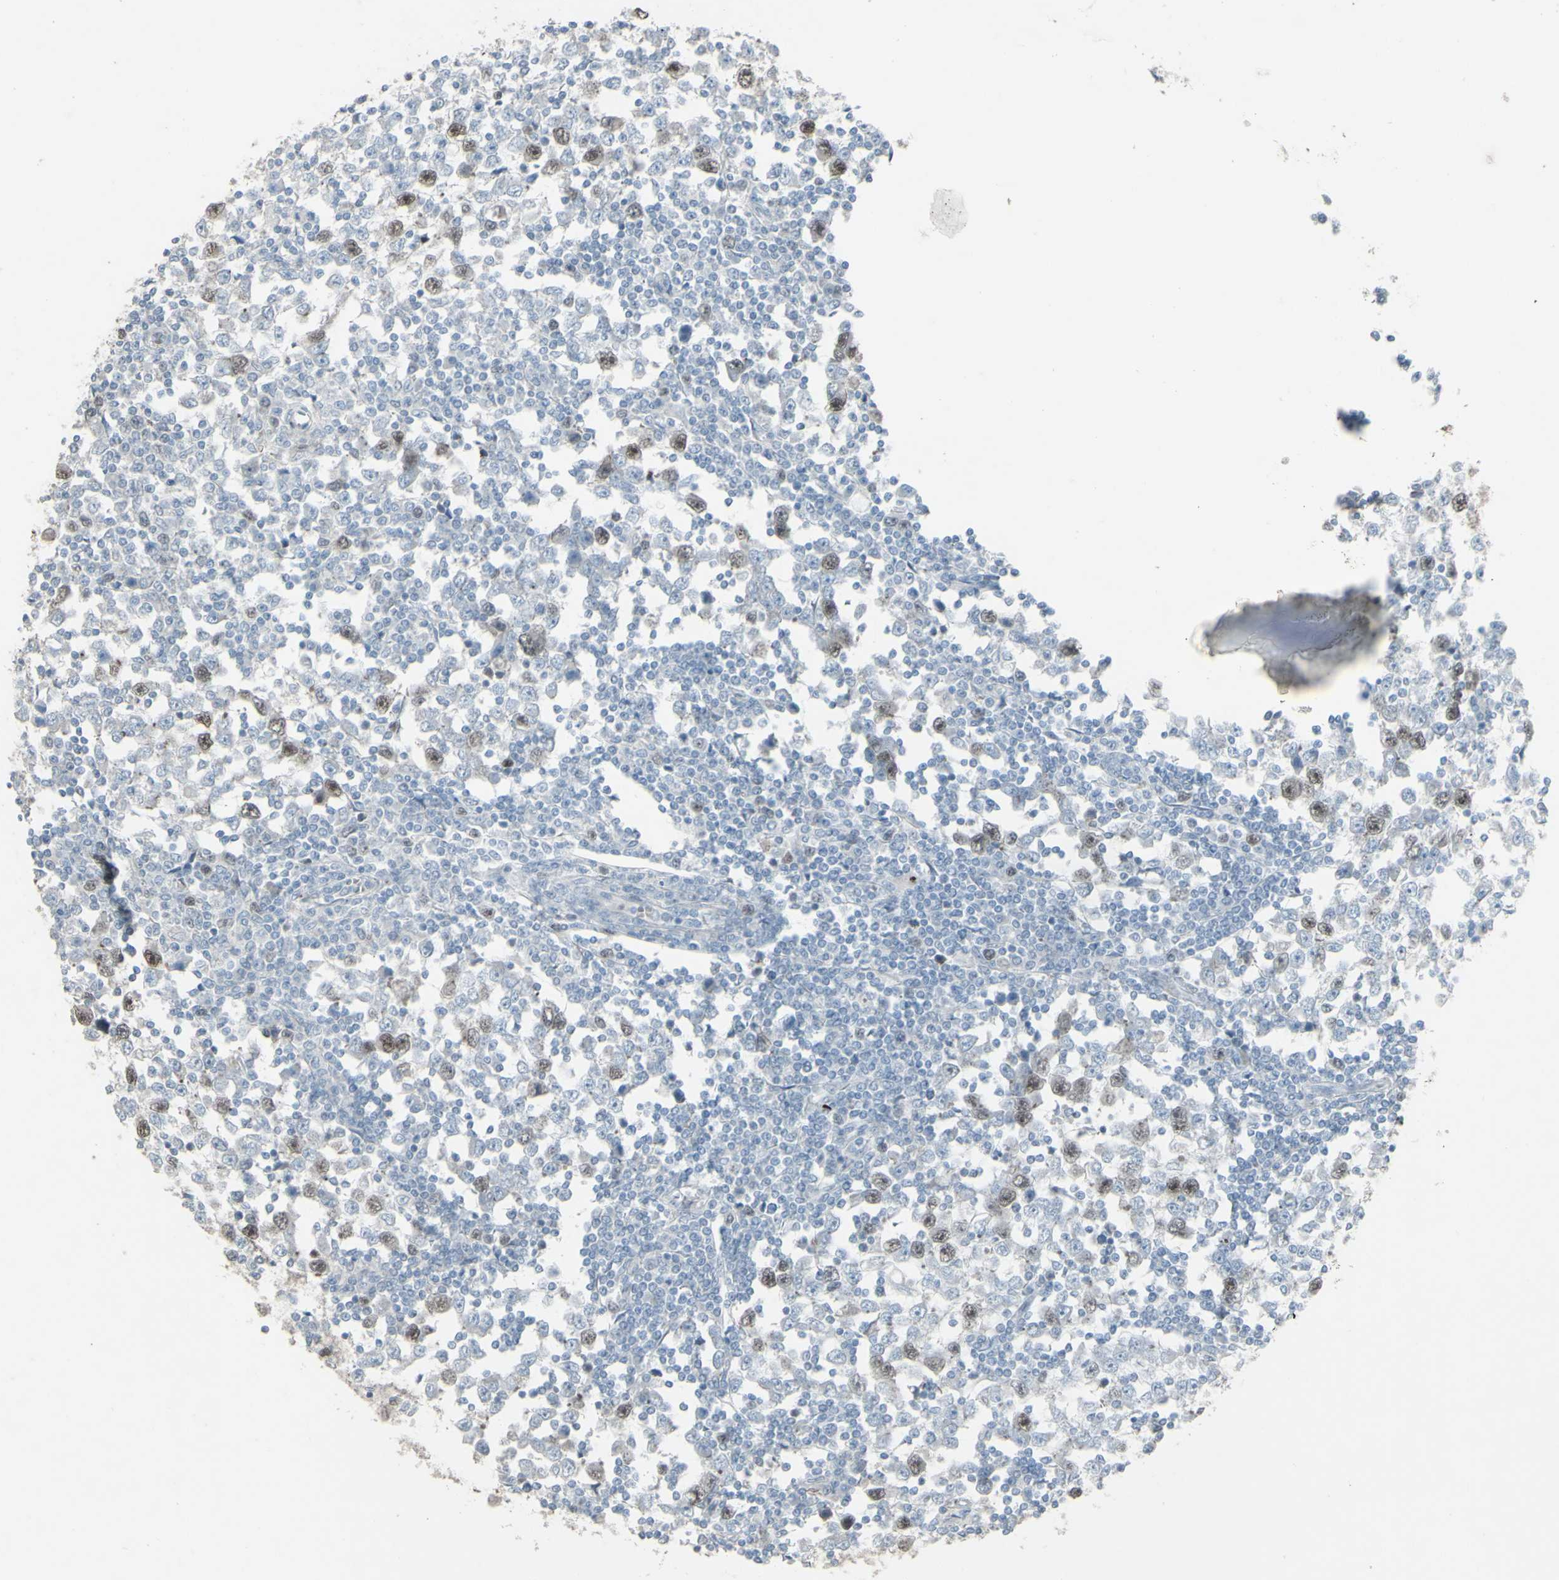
{"staining": {"intensity": "weak", "quantity": "<25%", "location": "nuclear"}, "tissue": "testis cancer", "cell_type": "Tumor cells", "image_type": "cancer", "snomed": [{"axis": "morphology", "description": "Seminoma, NOS"}, {"axis": "topography", "description": "Testis"}], "caption": "The micrograph exhibits no staining of tumor cells in testis cancer (seminoma). (DAB (3,3'-diaminobenzidine) immunohistochemistry visualized using brightfield microscopy, high magnification).", "gene": "GMNN", "patient": {"sex": "male", "age": 65}}